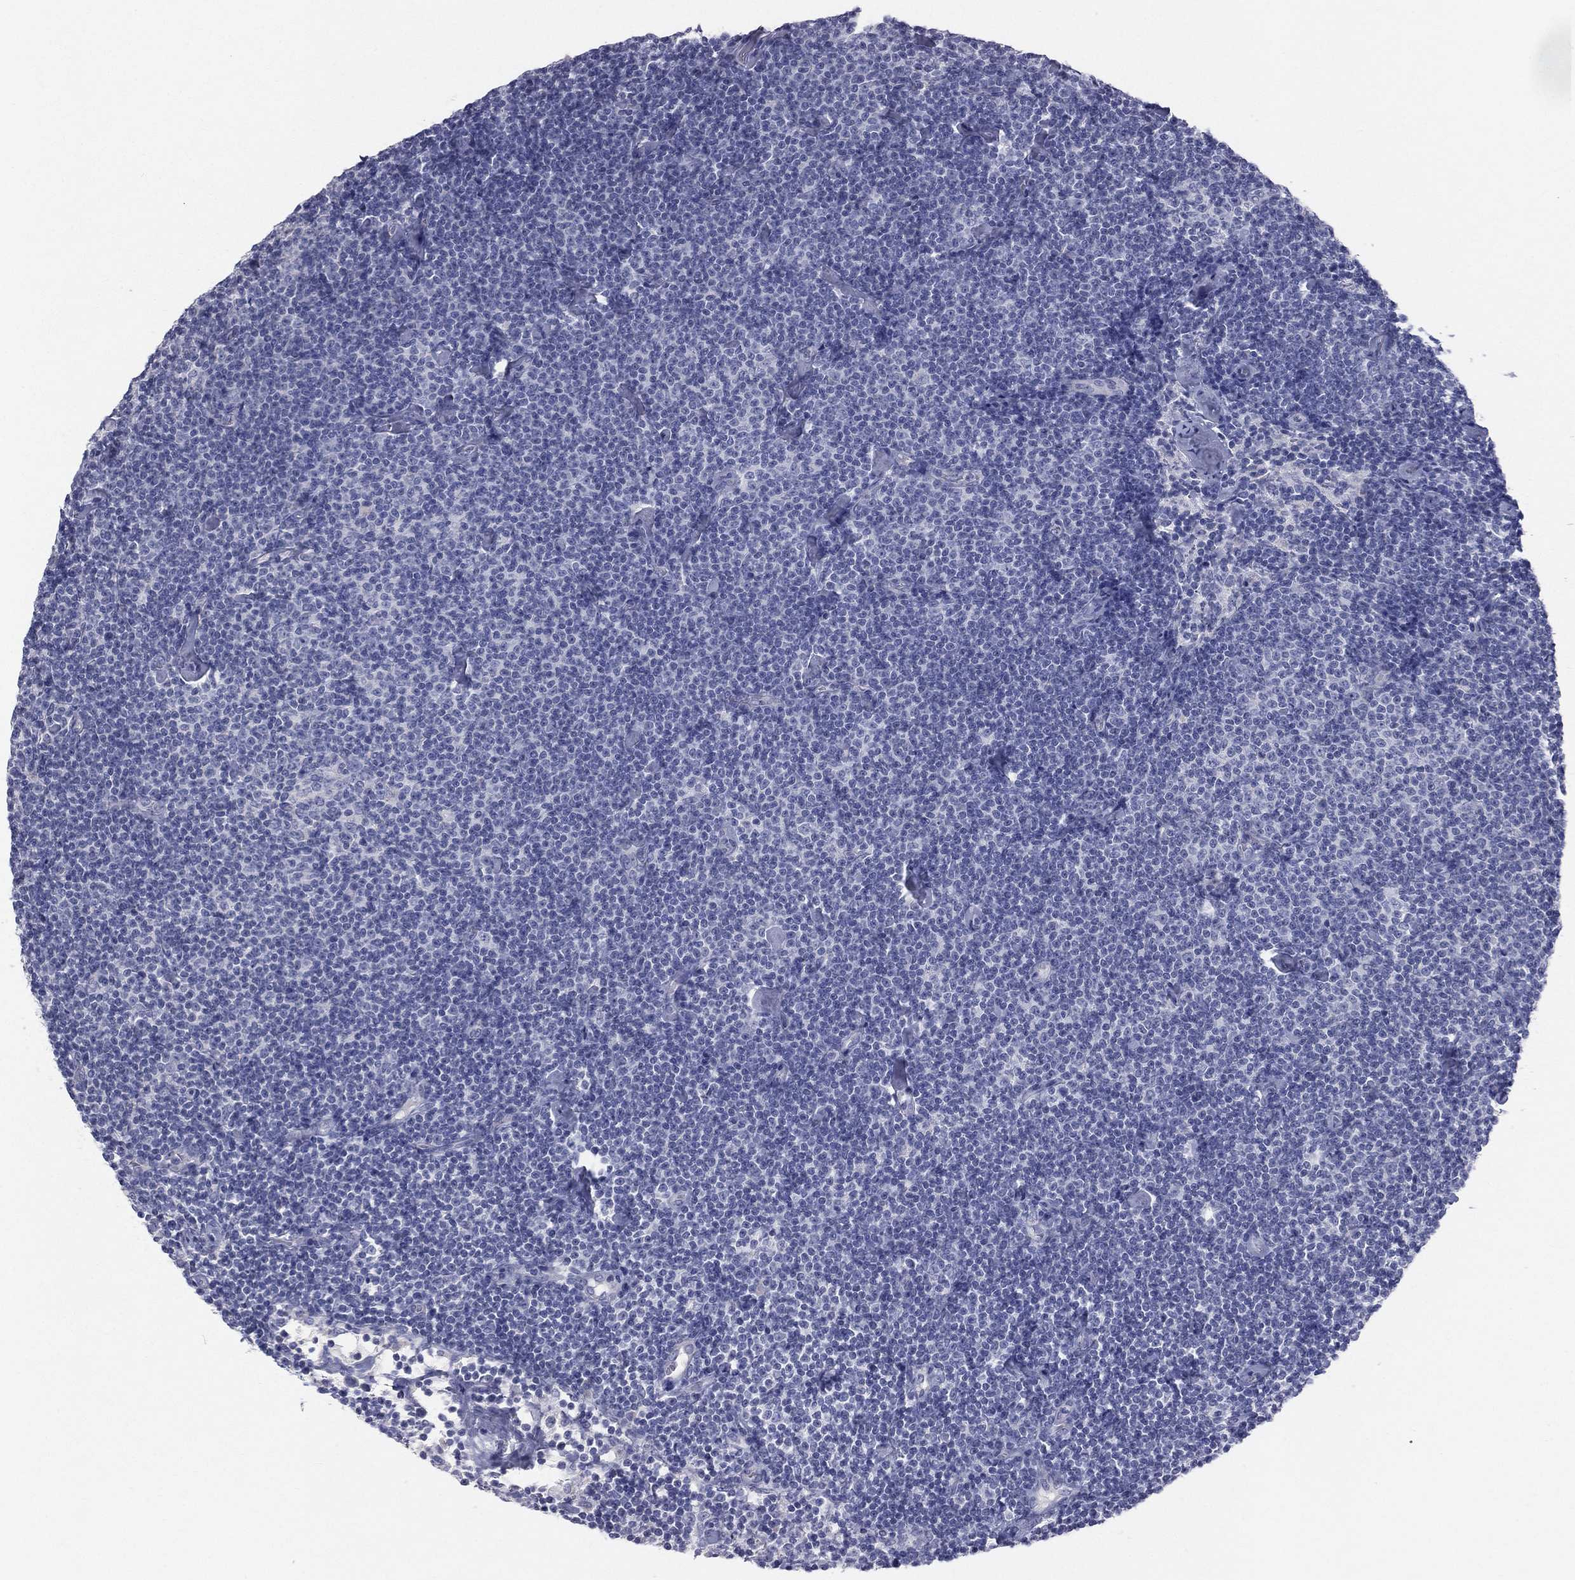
{"staining": {"intensity": "negative", "quantity": "none", "location": "none"}, "tissue": "lymphoma", "cell_type": "Tumor cells", "image_type": "cancer", "snomed": [{"axis": "morphology", "description": "Malignant lymphoma, non-Hodgkin's type, Low grade"}, {"axis": "topography", "description": "Lymph node"}], "caption": "The photomicrograph shows no significant positivity in tumor cells of low-grade malignant lymphoma, non-Hodgkin's type.", "gene": "STK31", "patient": {"sex": "male", "age": 81}}